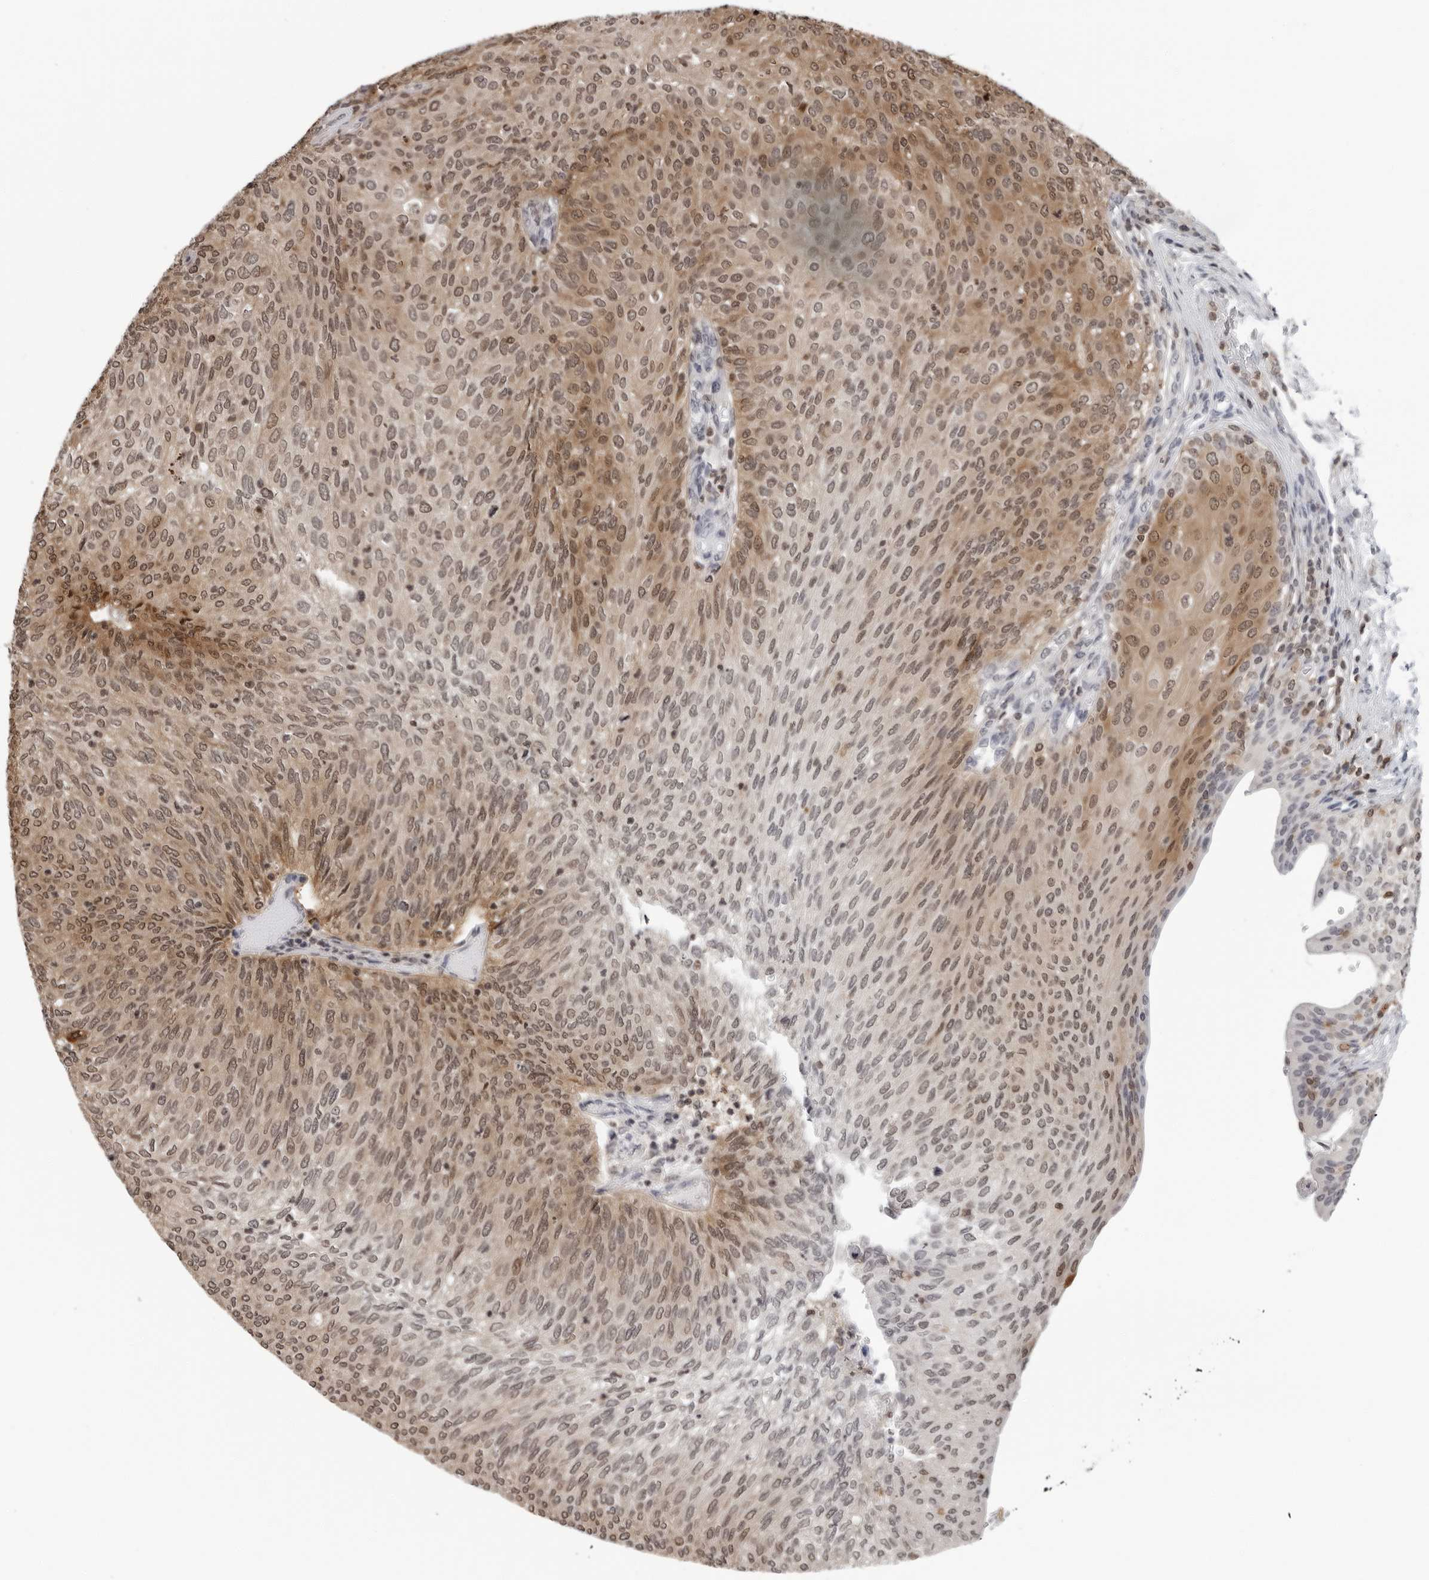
{"staining": {"intensity": "moderate", "quantity": ">75%", "location": "cytoplasmic/membranous,nuclear"}, "tissue": "urothelial cancer", "cell_type": "Tumor cells", "image_type": "cancer", "snomed": [{"axis": "morphology", "description": "Urothelial carcinoma, Low grade"}, {"axis": "topography", "description": "Urinary bladder"}], "caption": "Tumor cells show moderate cytoplasmic/membranous and nuclear expression in about >75% of cells in urothelial cancer.", "gene": "HSPH1", "patient": {"sex": "female", "age": 79}}